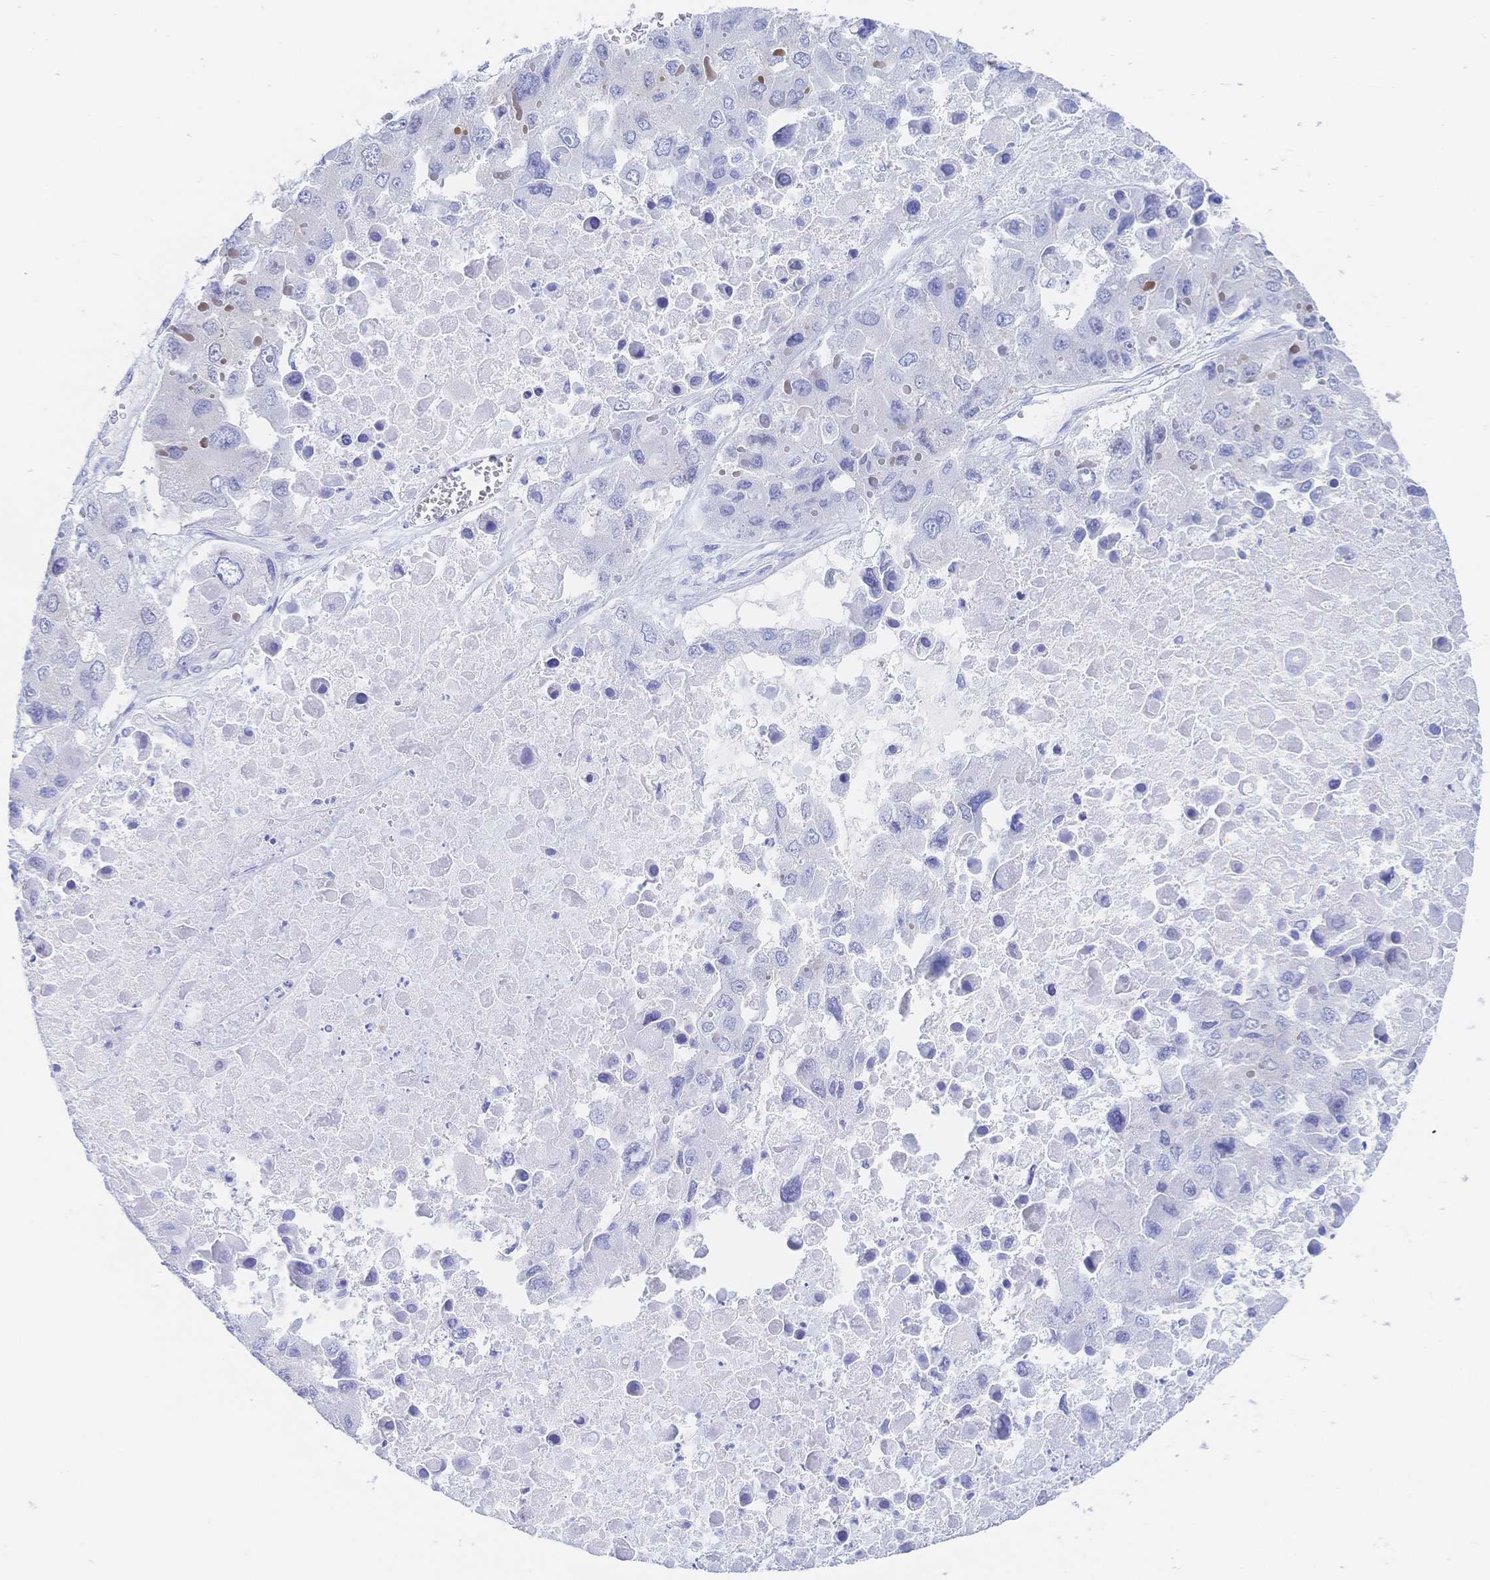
{"staining": {"intensity": "negative", "quantity": "none", "location": "none"}, "tissue": "liver cancer", "cell_type": "Tumor cells", "image_type": "cancer", "snomed": [{"axis": "morphology", "description": "Carcinoma, Hepatocellular, NOS"}, {"axis": "topography", "description": "Liver"}], "caption": "Tumor cells show no significant staining in liver cancer. (Brightfield microscopy of DAB (3,3'-diaminobenzidine) immunohistochemistry (IHC) at high magnification).", "gene": "RRM1", "patient": {"sex": "female", "age": 41}}